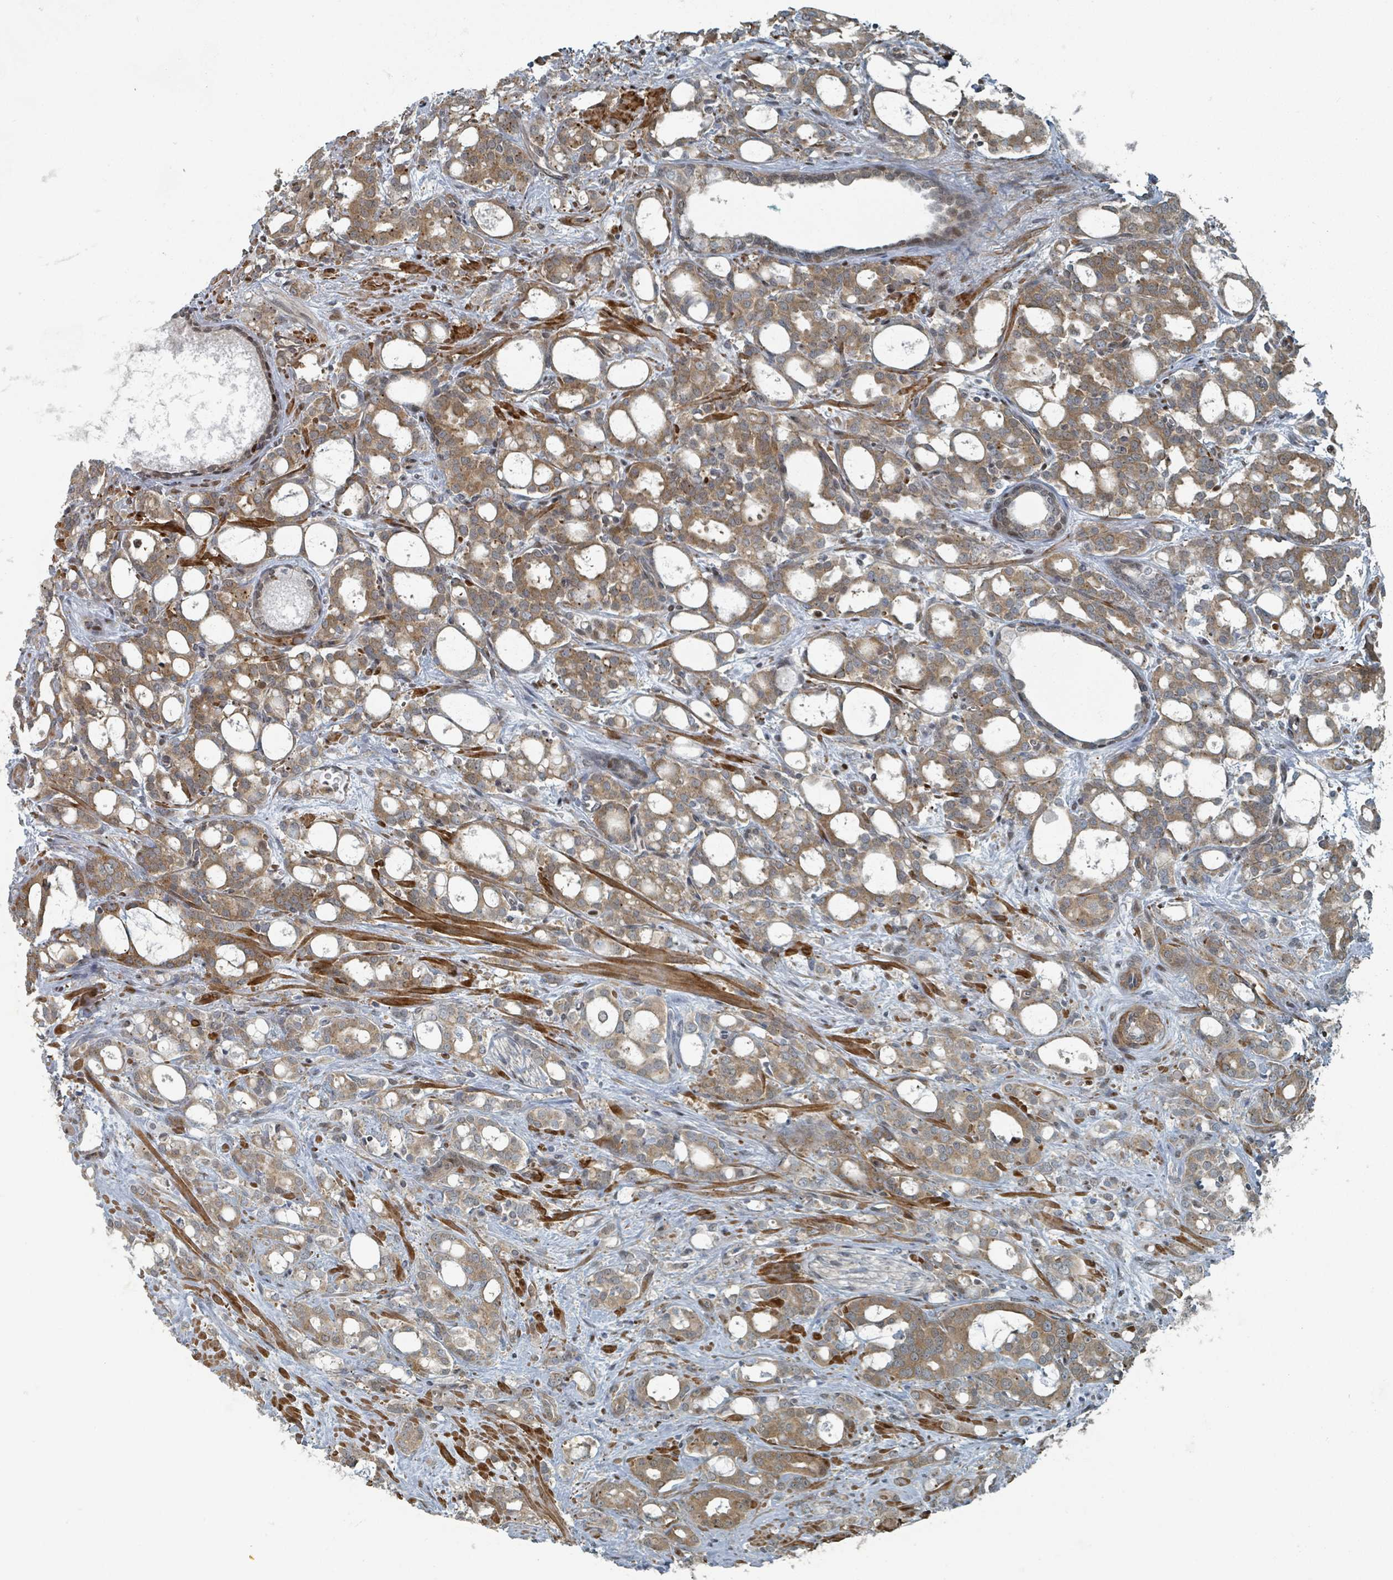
{"staining": {"intensity": "moderate", "quantity": ">75%", "location": "cytoplasmic/membranous"}, "tissue": "prostate cancer", "cell_type": "Tumor cells", "image_type": "cancer", "snomed": [{"axis": "morphology", "description": "Adenocarcinoma, High grade"}, {"axis": "topography", "description": "Prostate"}], "caption": "Immunohistochemistry histopathology image of neoplastic tissue: human prostate cancer (high-grade adenocarcinoma) stained using immunohistochemistry demonstrates medium levels of moderate protein expression localized specifically in the cytoplasmic/membranous of tumor cells, appearing as a cytoplasmic/membranous brown color.", "gene": "RHPN2", "patient": {"sex": "male", "age": 72}}